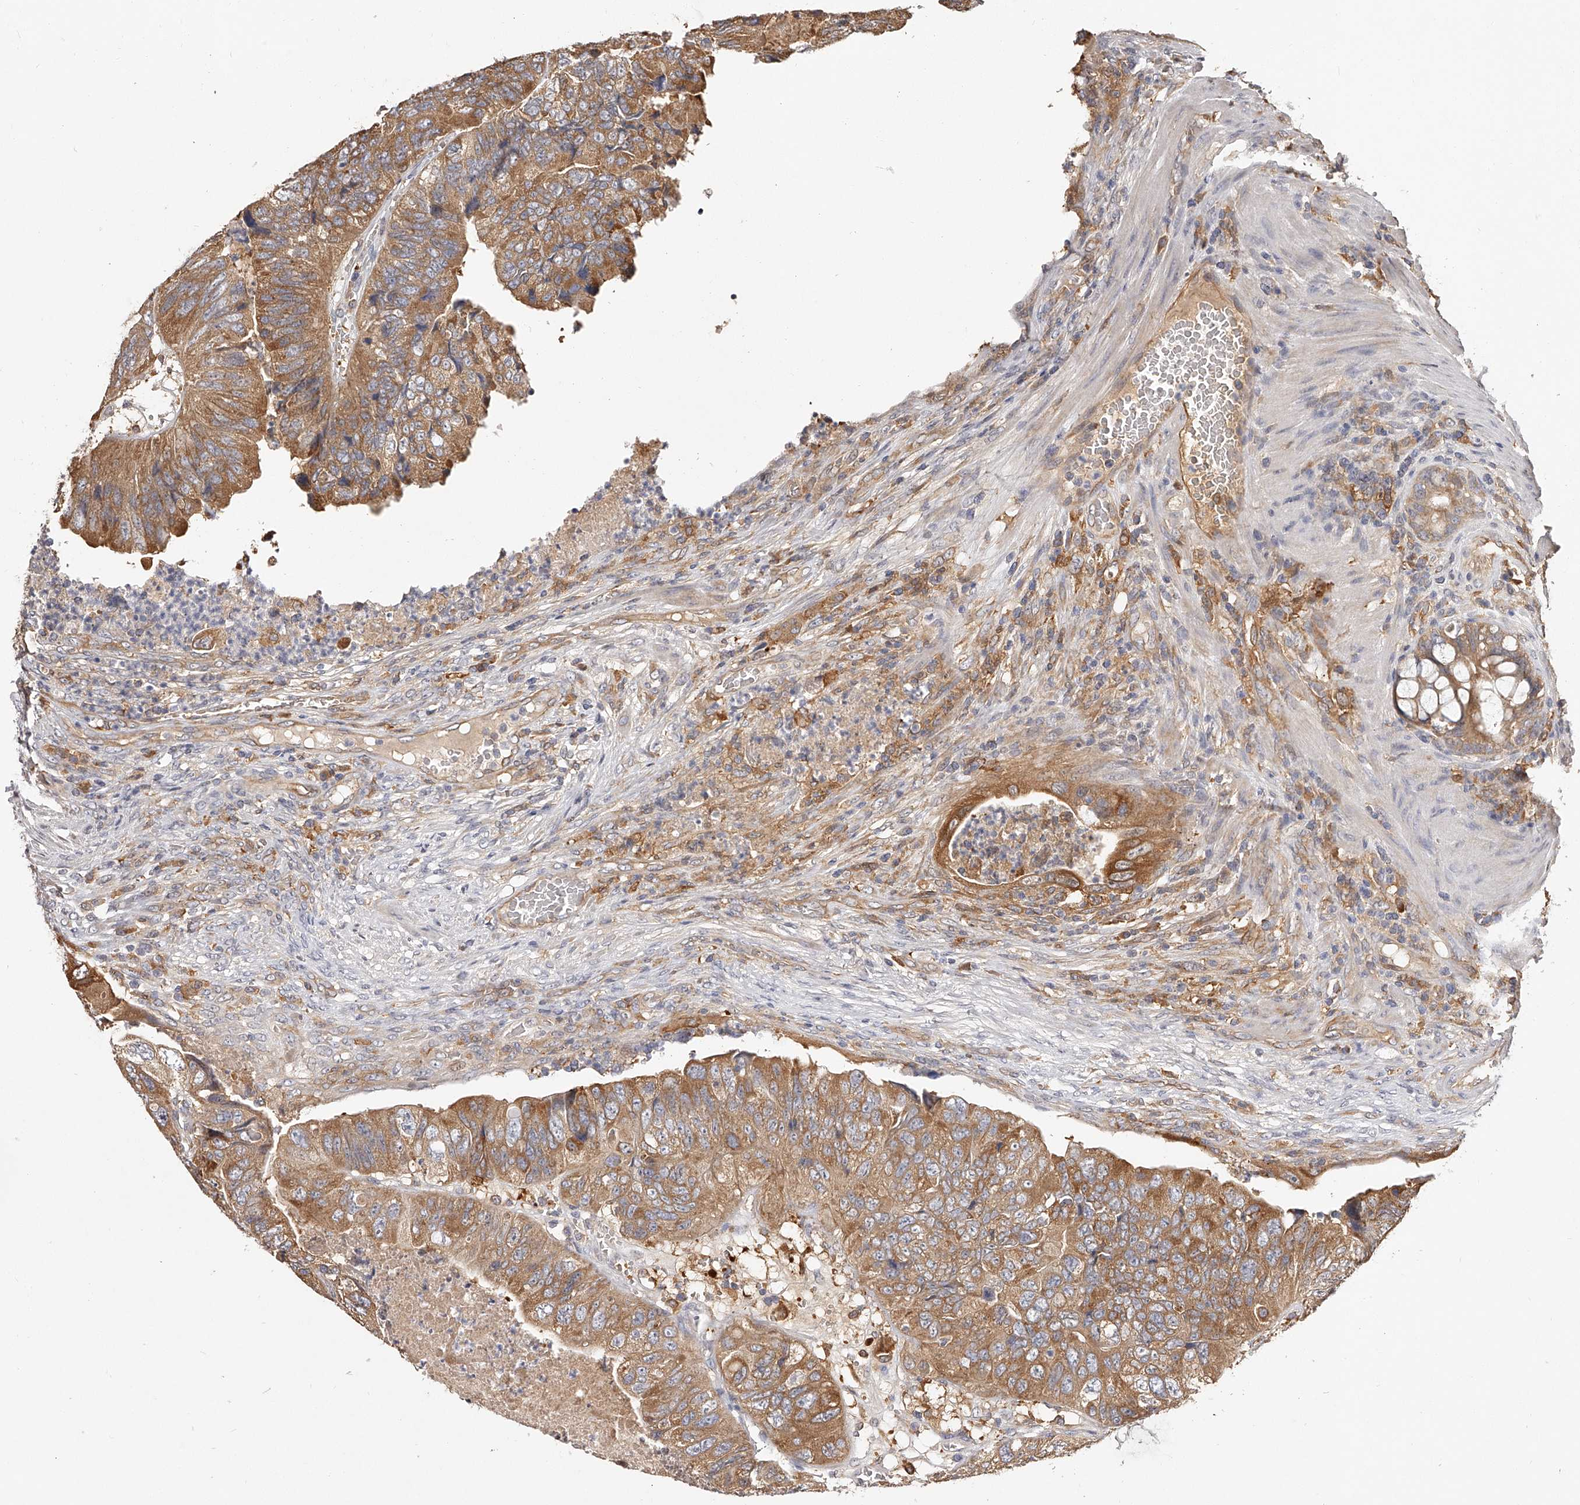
{"staining": {"intensity": "moderate", "quantity": ">75%", "location": "cytoplasmic/membranous"}, "tissue": "colorectal cancer", "cell_type": "Tumor cells", "image_type": "cancer", "snomed": [{"axis": "morphology", "description": "Adenocarcinoma, NOS"}, {"axis": "topography", "description": "Rectum"}], "caption": "Protein expression by IHC demonstrates moderate cytoplasmic/membranous staining in about >75% of tumor cells in colorectal cancer. (DAB (3,3'-diaminobenzidine) IHC, brown staining for protein, blue staining for nuclei).", "gene": "LAP3", "patient": {"sex": "male", "age": 63}}